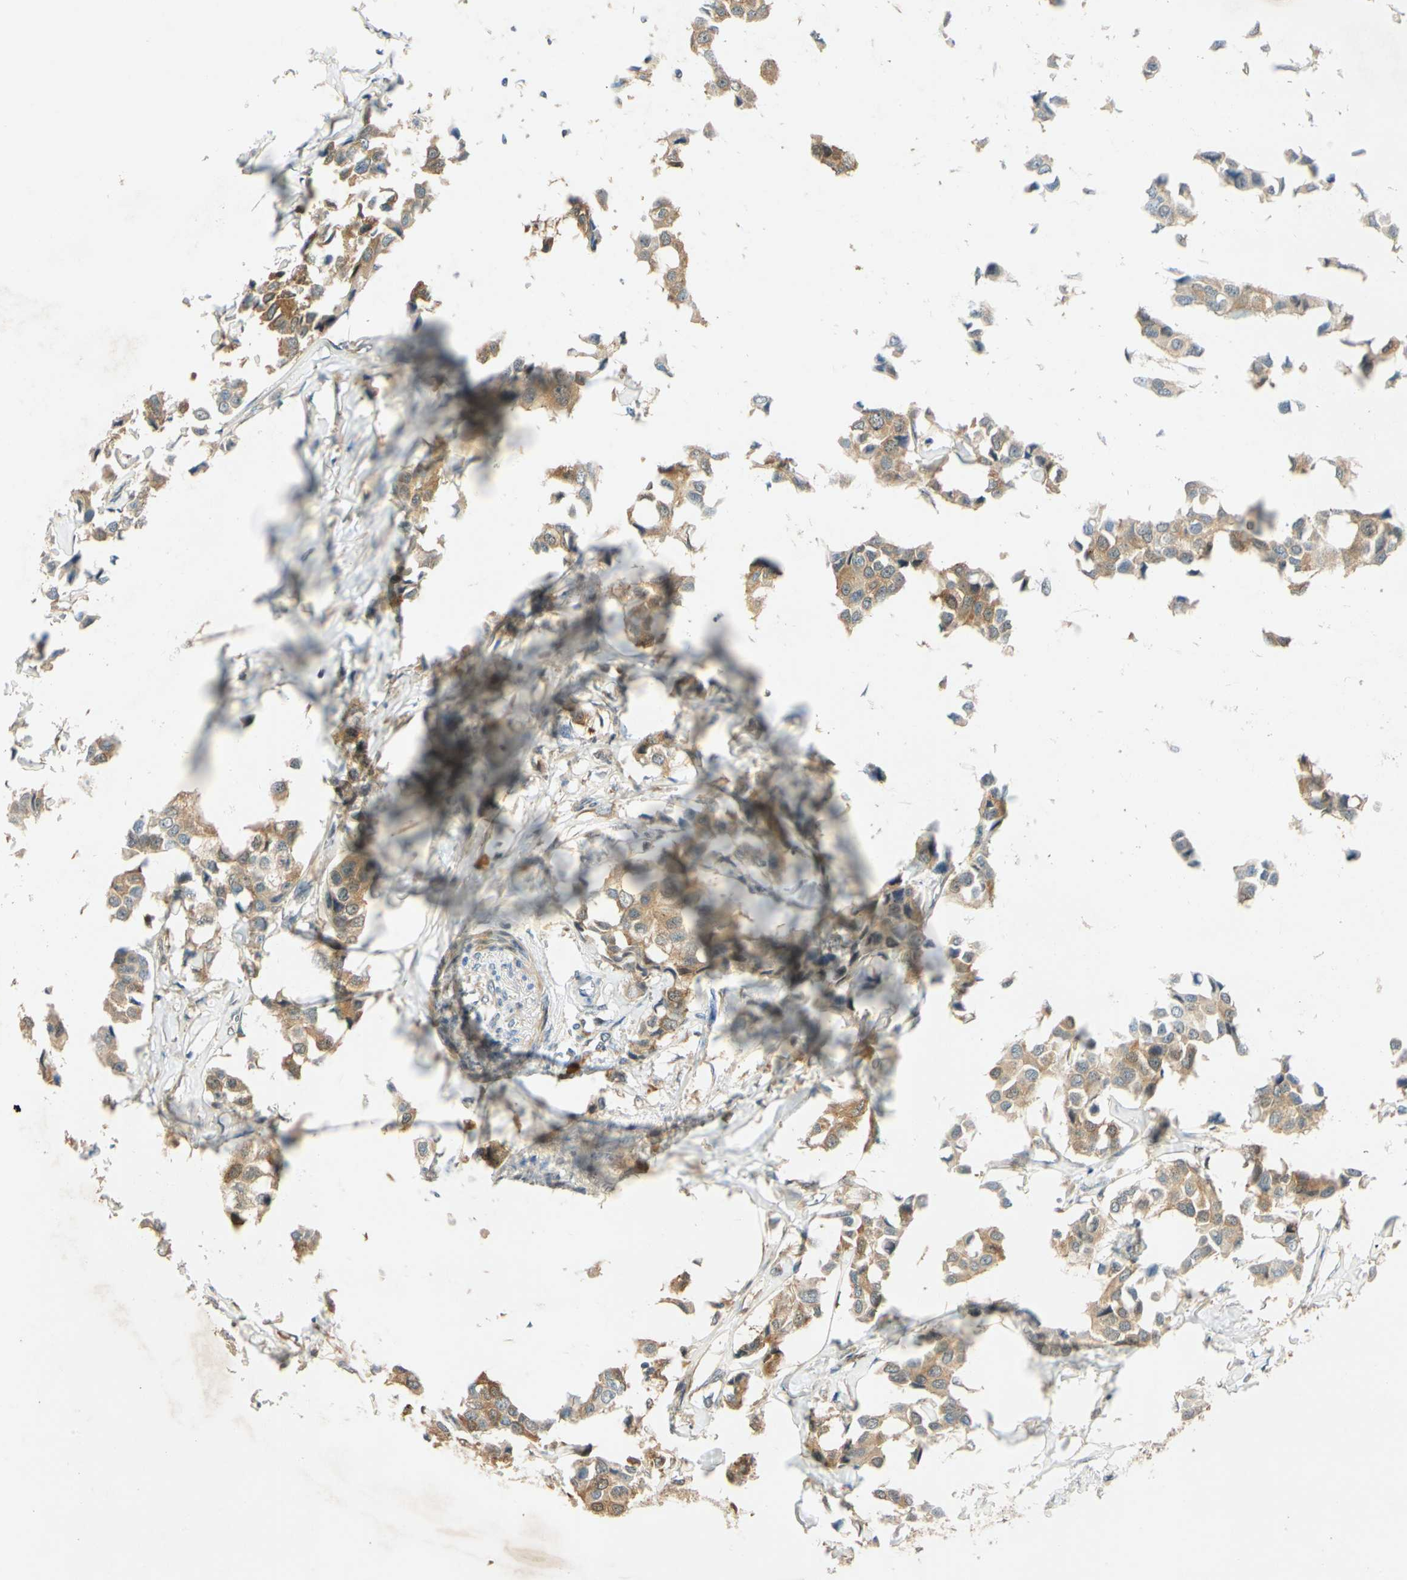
{"staining": {"intensity": "moderate", "quantity": ">75%", "location": "cytoplasmic/membranous"}, "tissue": "breast cancer", "cell_type": "Tumor cells", "image_type": "cancer", "snomed": [{"axis": "morphology", "description": "Duct carcinoma"}, {"axis": "topography", "description": "Breast"}], "caption": "DAB immunohistochemical staining of breast intraductal carcinoma shows moderate cytoplasmic/membranous protein positivity in about >75% of tumor cells.", "gene": "WIPI1", "patient": {"sex": "female", "age": 80}}